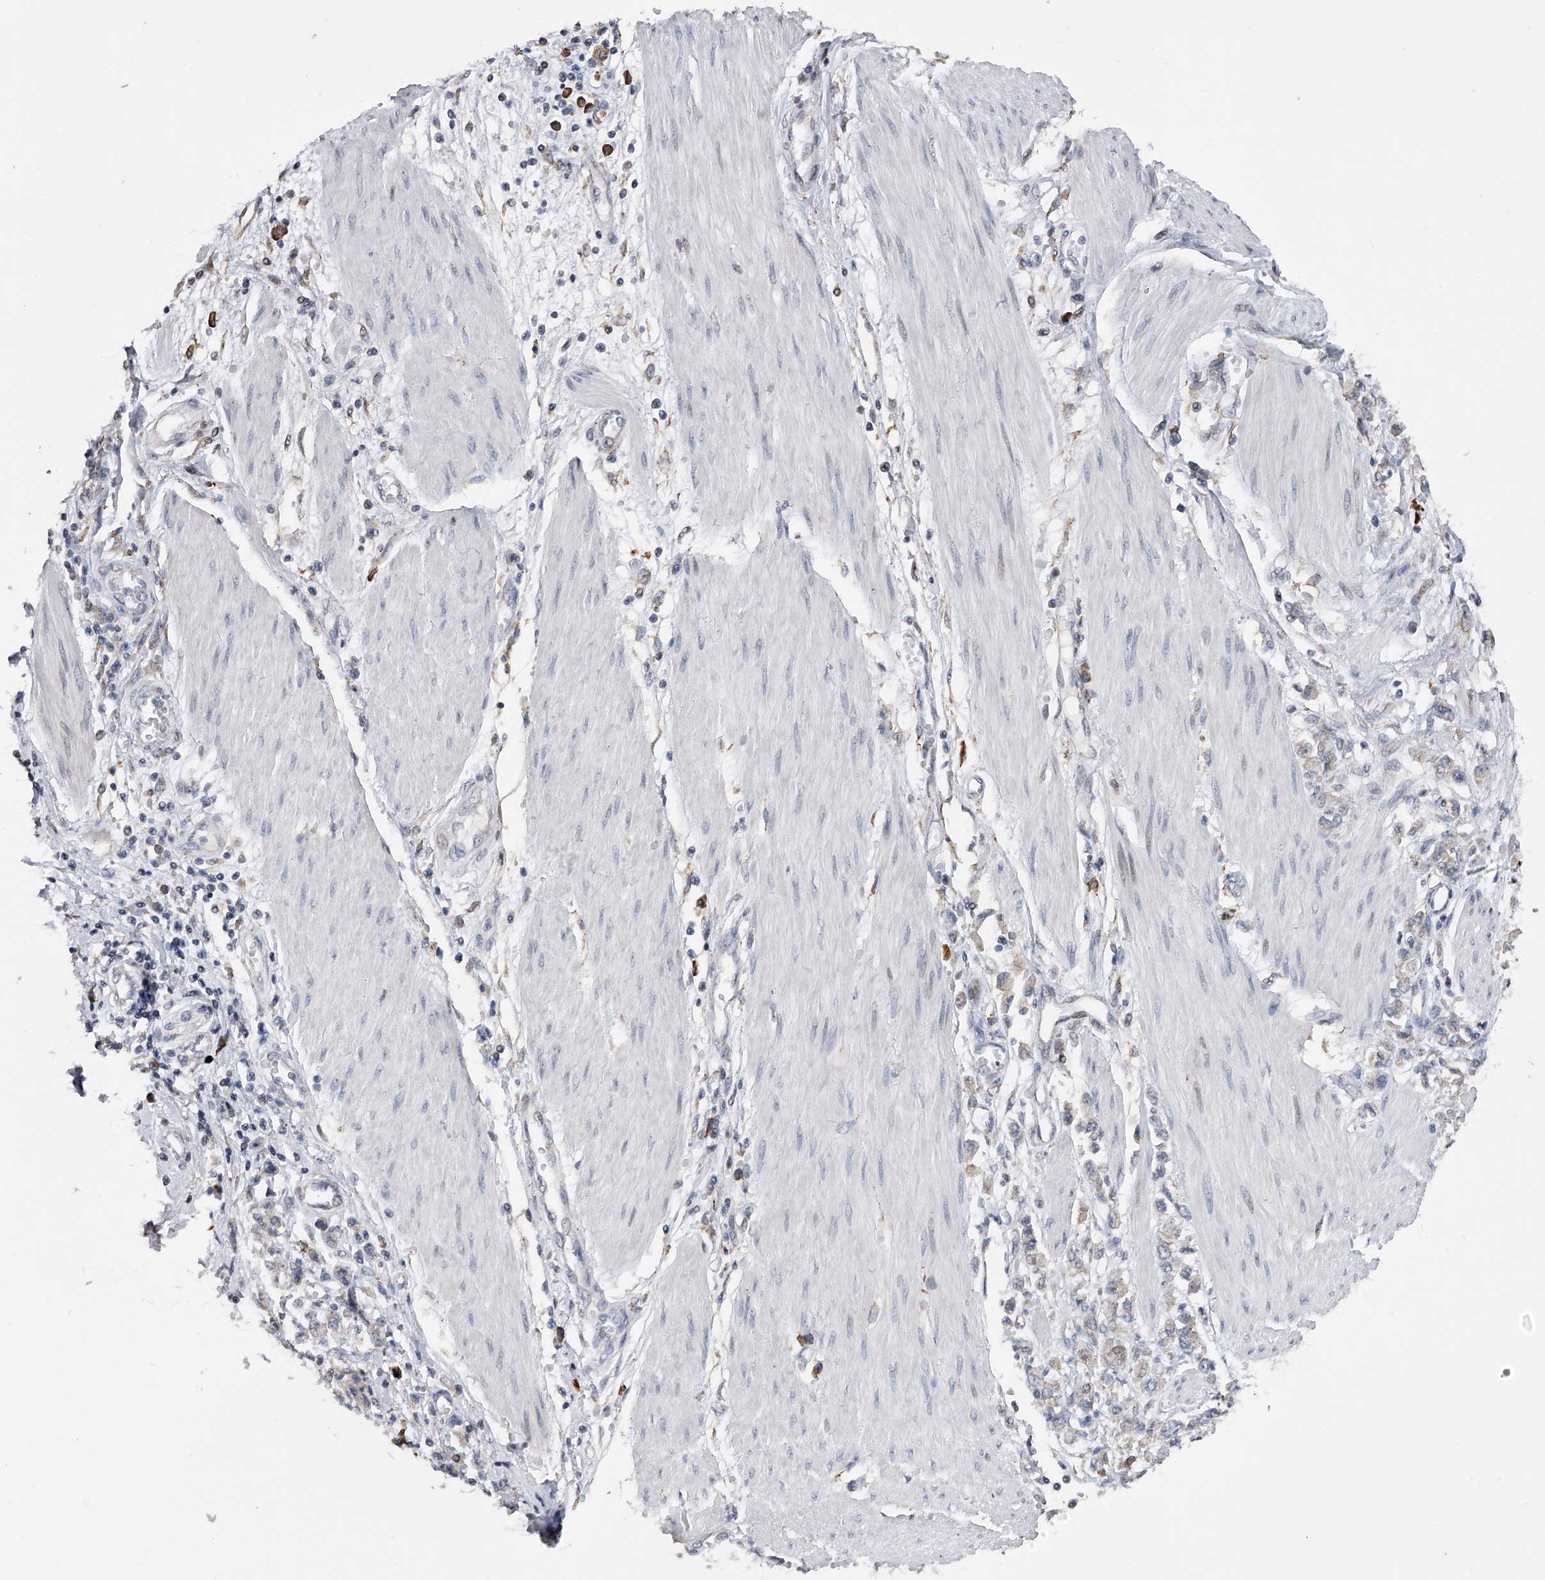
{"staining": {"intensity": "negative", "quantity": "none", "location": "none"}, "tissue": "stomach cancer", "cell_type": "Tumor cells", "image_type": "cancer", "snomed": [{"axis": "morphology", "description": "Adenocarcinoma, NOS"}, {"axis": "topography", "description": "Stomach"}], "caption": "Tumor cells are negative for protein expression in human adenocarcinoma (stomach).", "gene": "RWDD2A", "patient": {"sex": "female", "age": 76}}